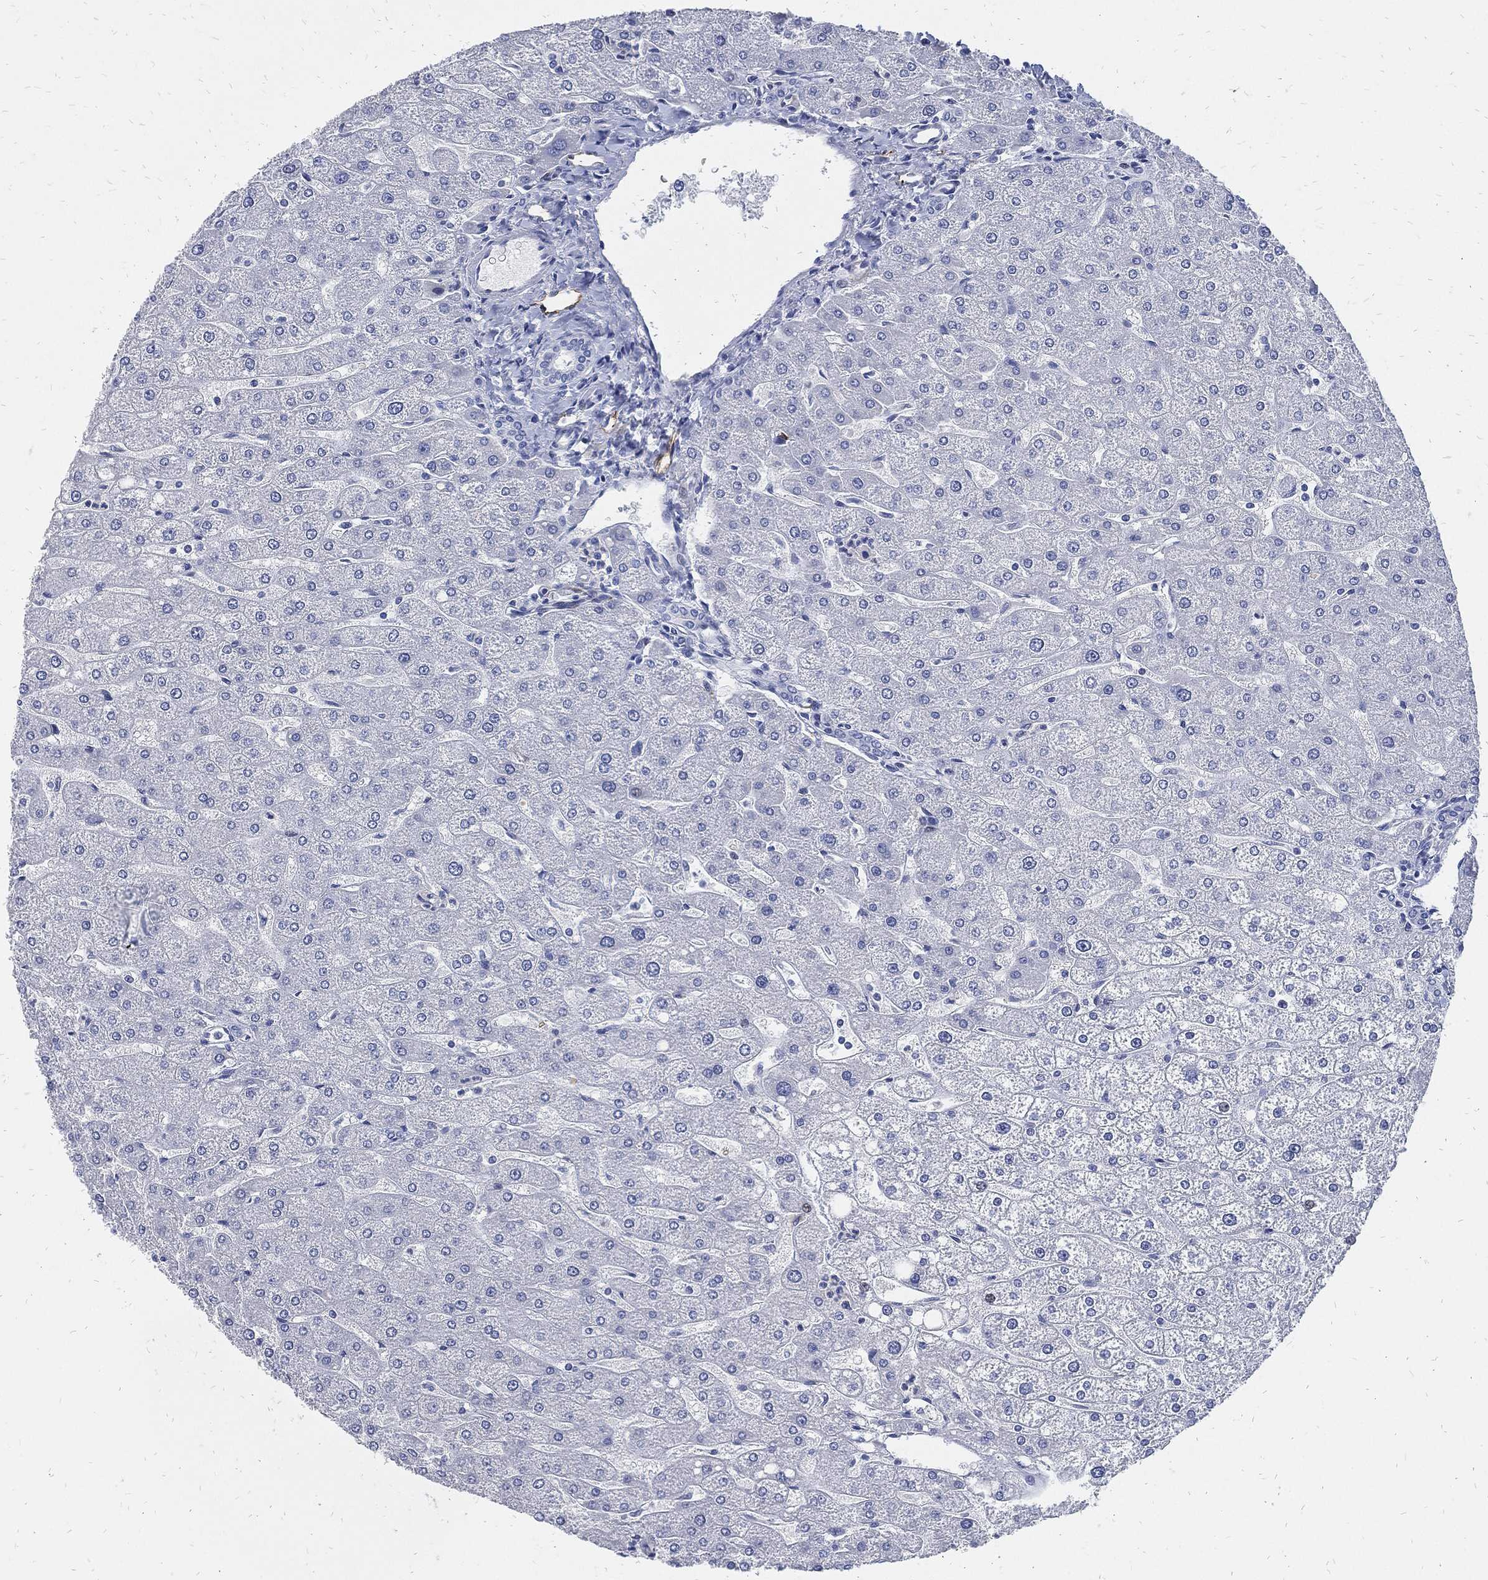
{"staining": {"intensity": "negative", "quantity": "none", "location": "none"}, "tissue": "liver", "cell_type": "Cholangiocytes", "image_type": "normal", "snomed": [{"axis": "morphology", "description": "Normal tissue, NOS"}, {"axis": "topography", "description": "Liver"}], "caption": "This is an immunohistochemistry (IHC) photomicrograph of unremarkable human liver. There is no expression in cholangiocytes.", "gene": "FABP4", "patient": {"sex": "male", "age": 67}}